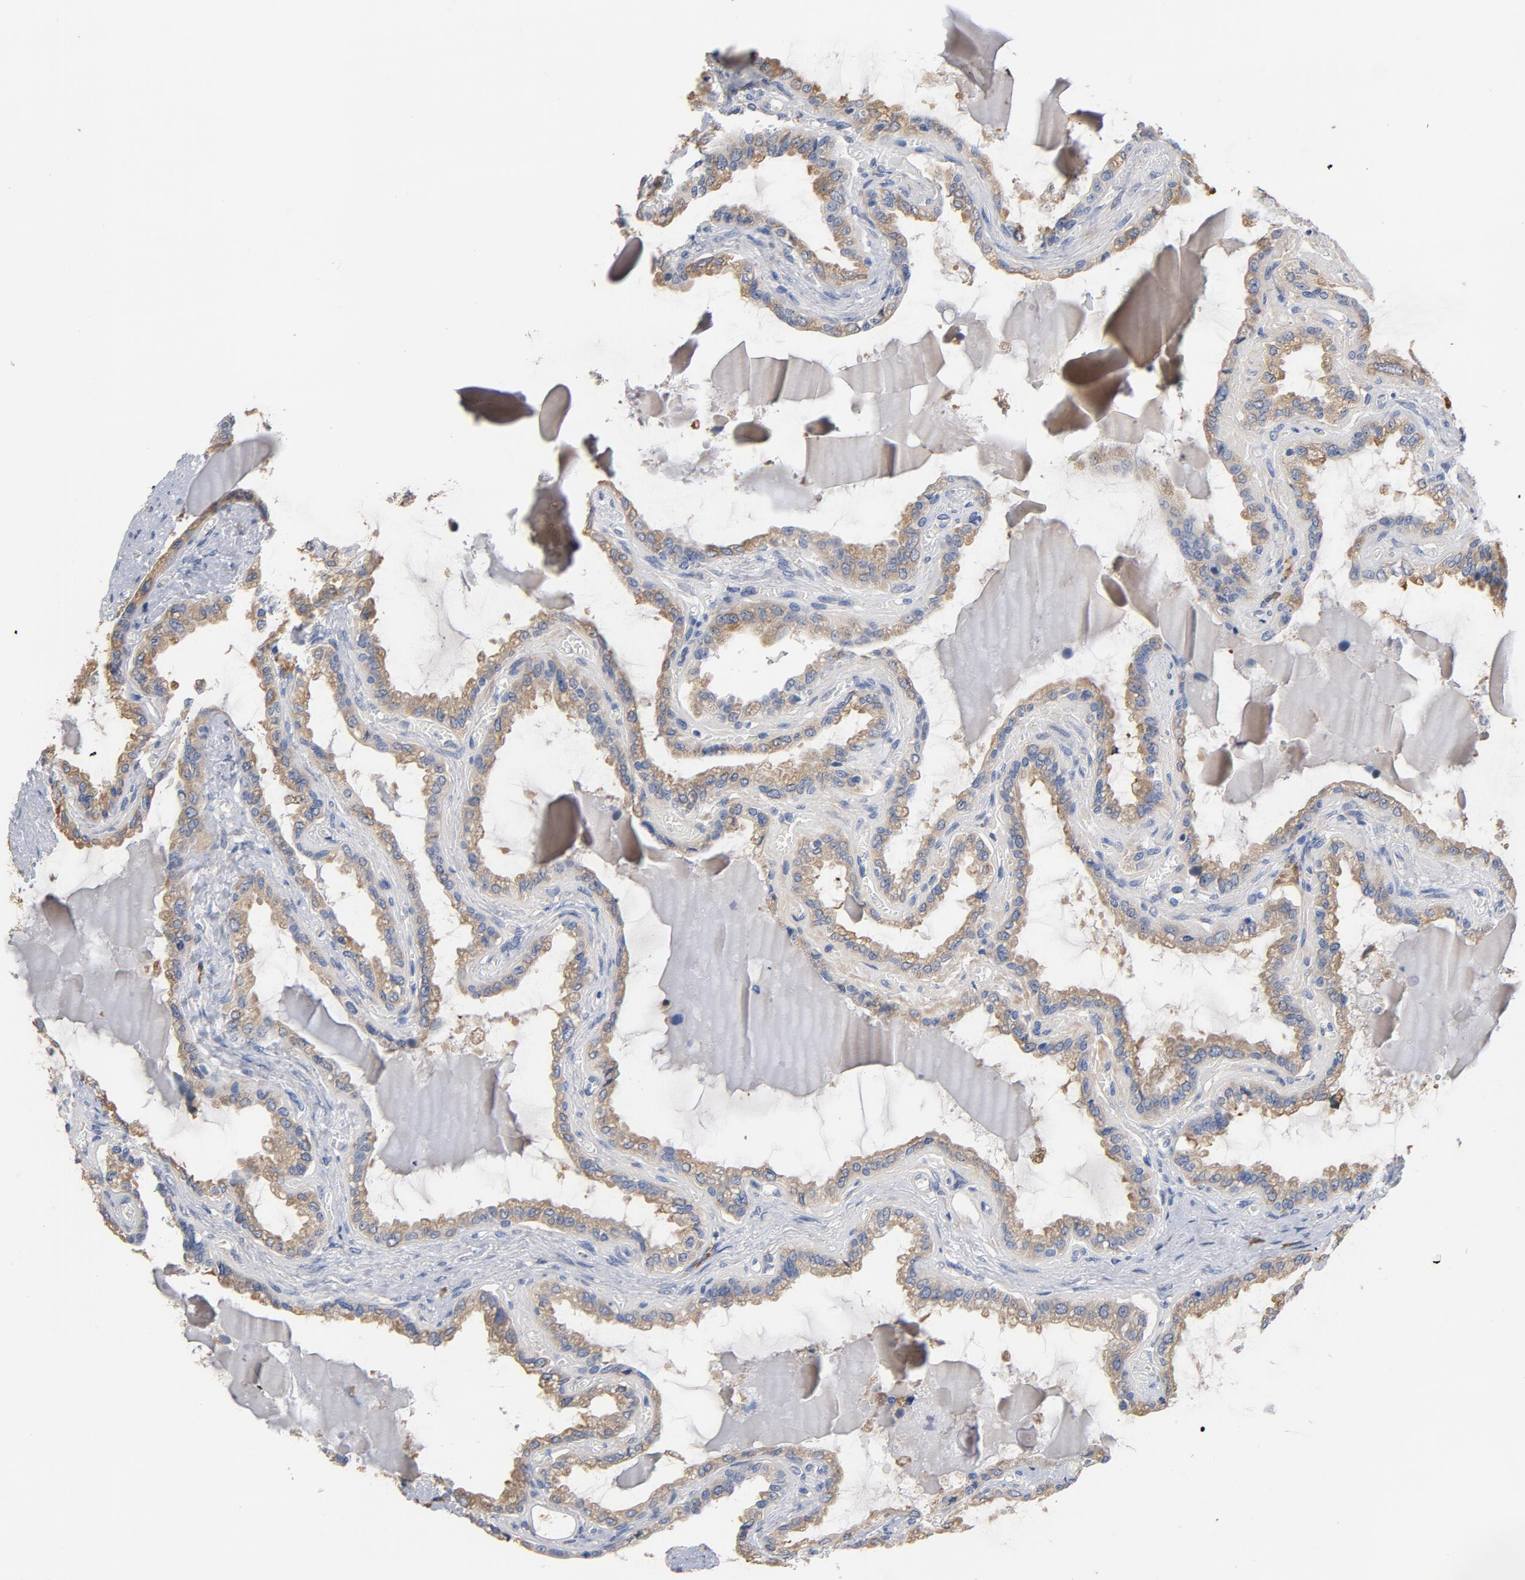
{"staining": {"intensity": "moderate", "quantity": ">75%", "location": "cytoplasmic/membranous"}, "tissue": "seminal vesicle", "cell_type": "Glandular cells", "image_type": "normal", "snomed": [{"axis": "morphology", "description": "Normal tissue, NOS"}, {"axis": "morphology", "description": "Inflammation, NOS"}, {"axis": "topography", "description": "Urinary bladder"}, {"axis": "topography", "description": "Prostate"}, {"axis": "topography", "description": "Seminal veicle"}], "caption": "Immunohistochemical staining of unremarkable human seminal vesicle demonstrates moderate cytoplasmic/membranous protein positivity in about >75% of glandular cells. The staining was performed using DAB, with brown indicating positive protein expression. Nuclei are stained blue with hematoxylin.", "gene": "TLR4", "patient": {"sex": "male", "age": 82}}